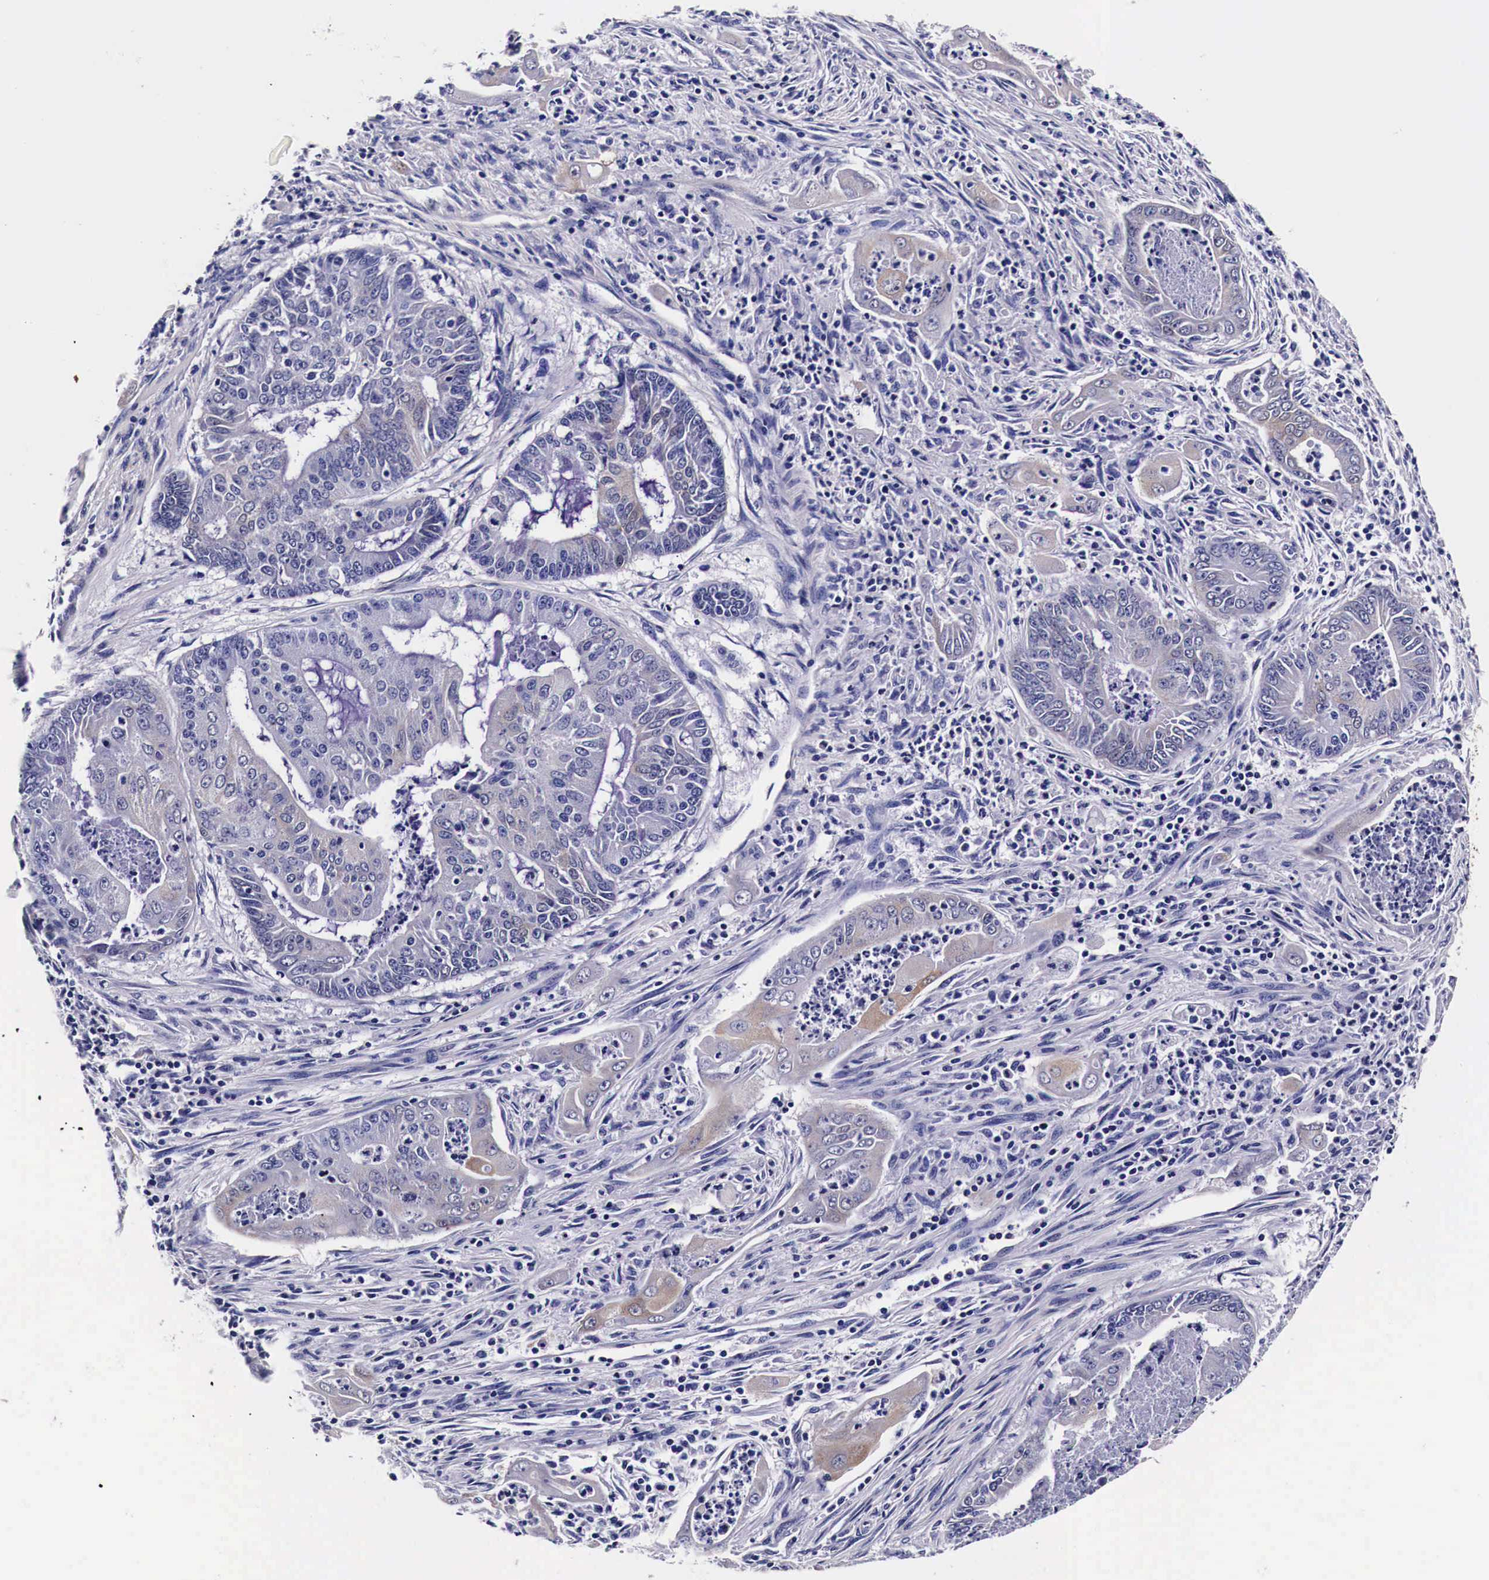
{"staining": {"intensity": "moderate", "quantity": "<25%", "location": "cytoplasmic/membranous"}, "tissue": "endometrial cancer", "cell_type": "Tumor cells", "image_type": "cancer", "snomed": [{"axis": "morphology", "description": "Adenocarcinoma, NOS"}, {"axis": "topography", "description": "Endometrium"}], "caption": "Endometrial cancer stained with a brown dye exhibits moderate cytoplasmic/membranous positive positivity in about <25% of tumor cells.", "gene": "HSPB1", "patient": {"sex": "female", "age": 63}}